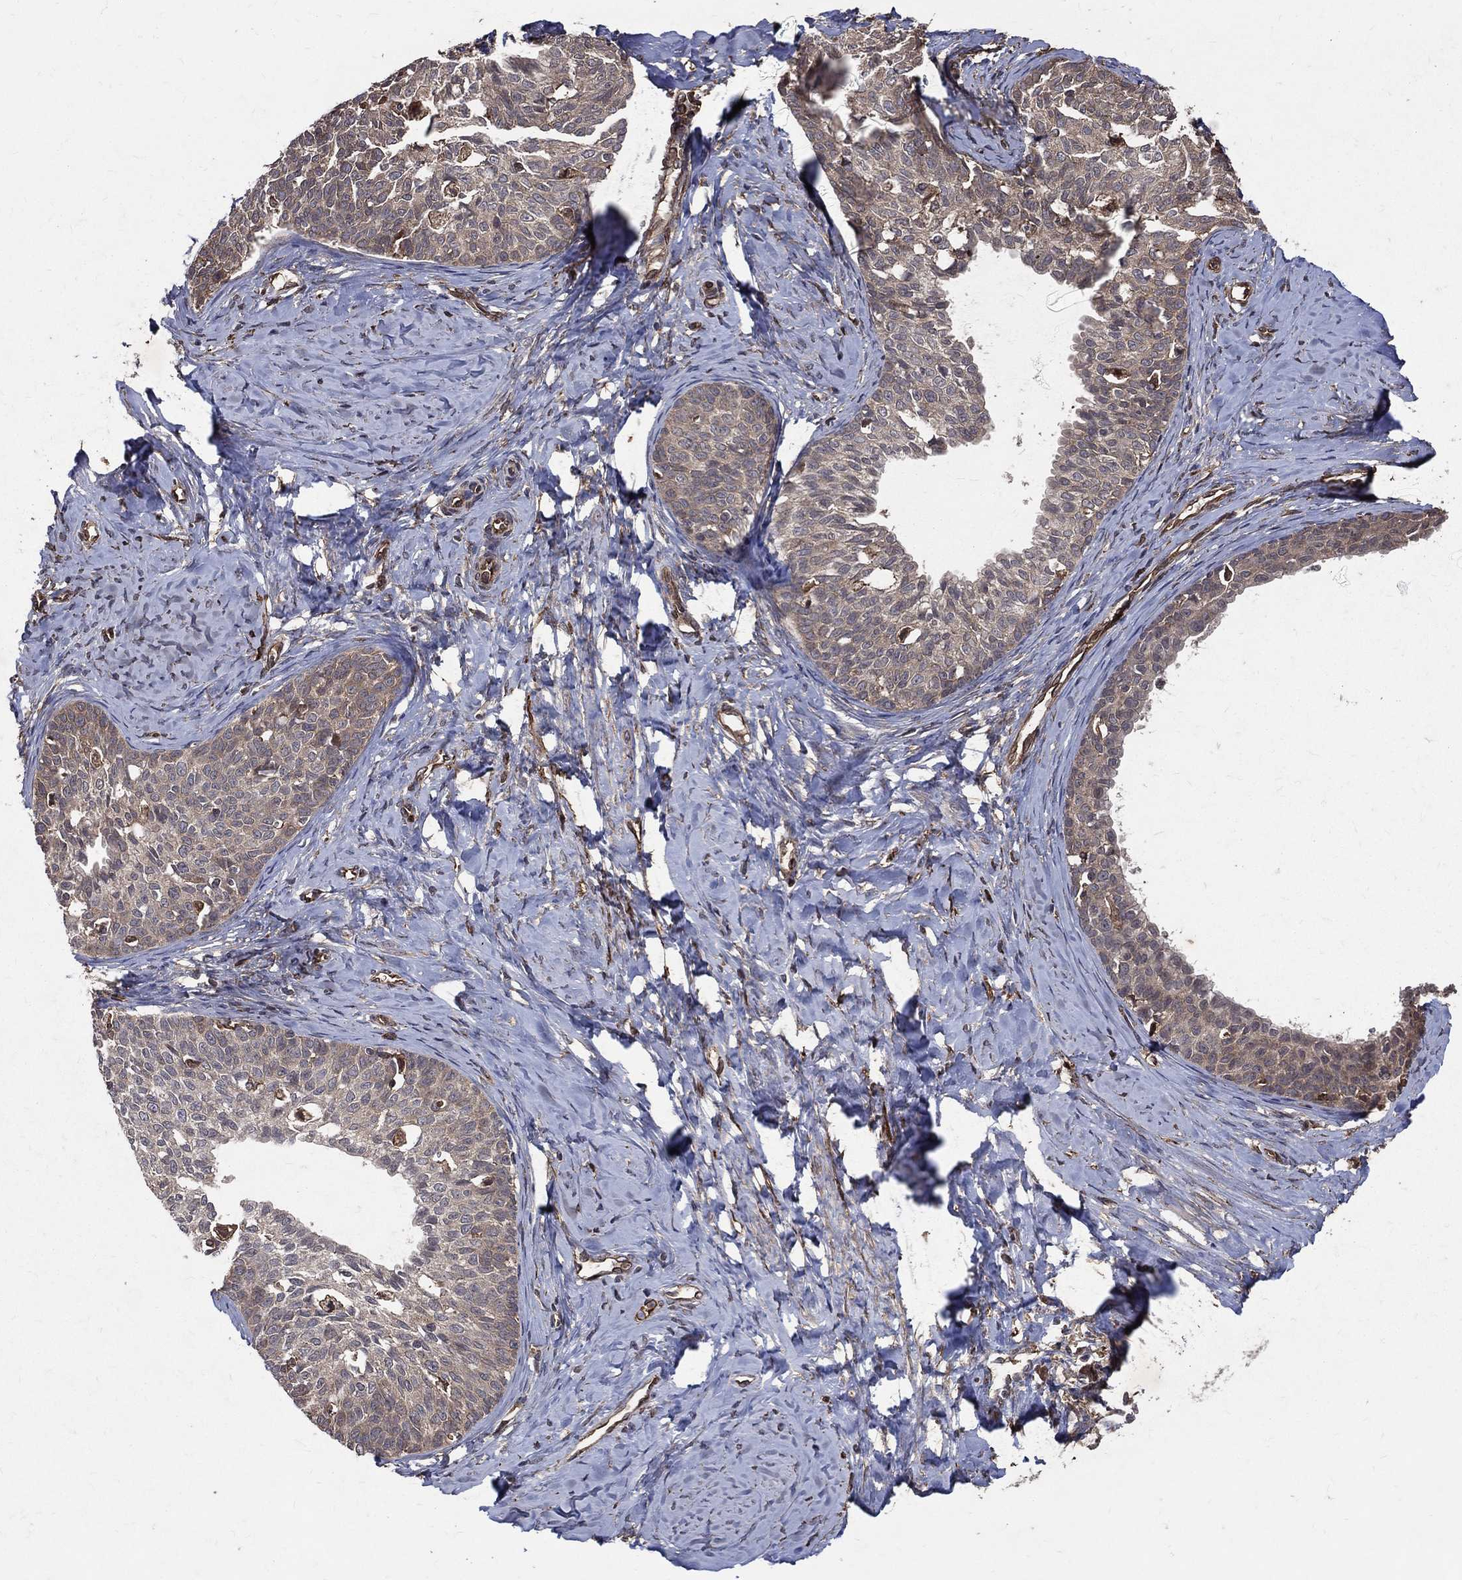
{"staining": {"intensity": "weak", "quantity": "<25%", "location": "cytoplasmic/membranous"}, "tissue": "cervical cancer", "cell_type": "Tumor cells", "image_type": "cancer", "snomed": [{"axis": "morphology", "description": "Squamous cell carcinoma, NOS"}, {"axis": "topography", "description": "Cervix"}], "caption": "Immunohistochemistry (IHC) photomicrograph of human cervical squamous cell carcinoma stained for a protein (brown), which displays no expression in tumor cells.", "gene": "DPYSL2", "patient": {"sex": "female", "age": 51}}